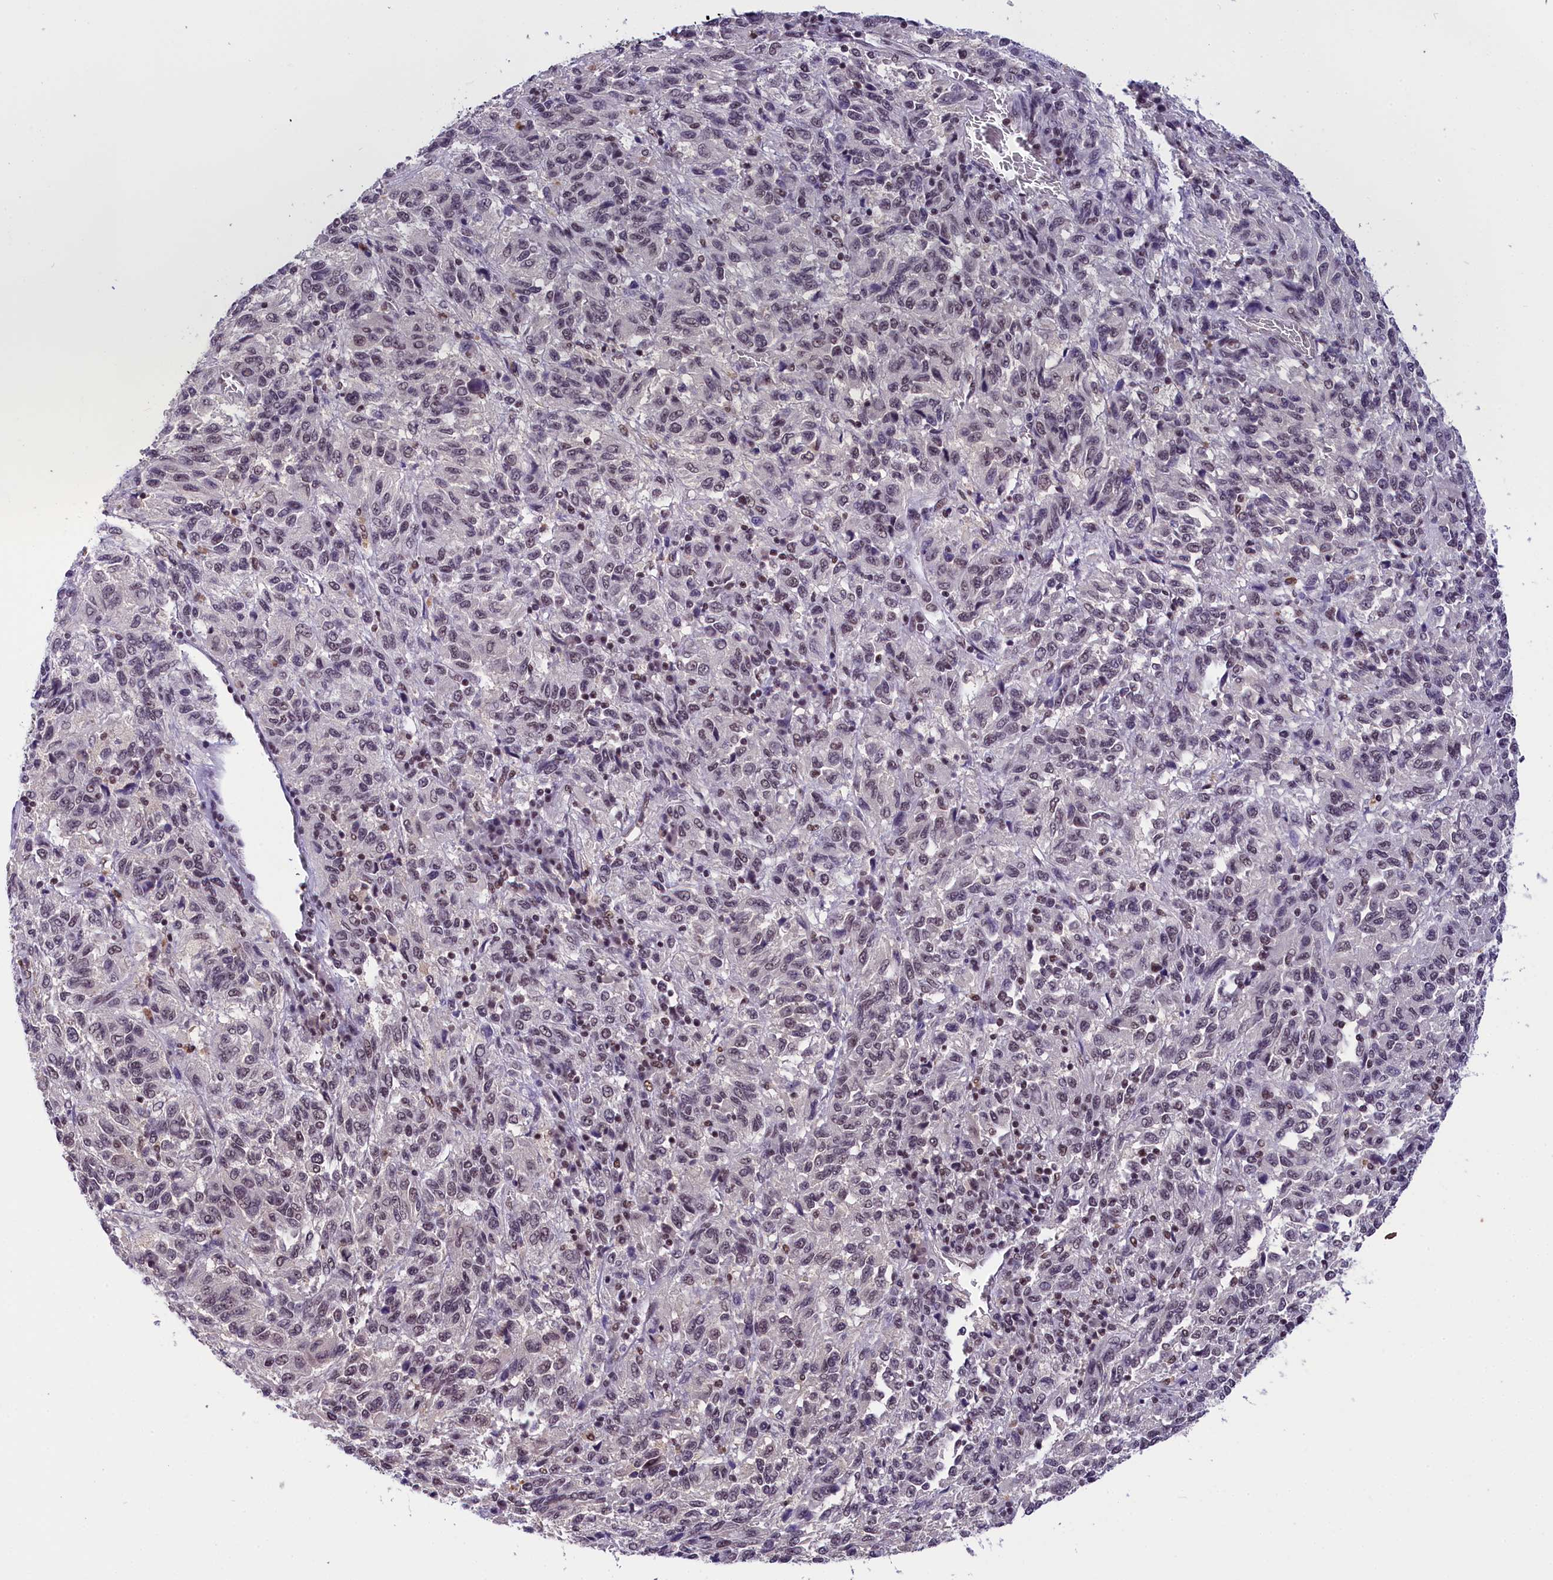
{"staining": {"intensity": "weak", "quantity": "25%-75%", "location": "nuclear"}, "tissue": "melanoma", "cell_type": "Tumor cells", "image_type": "cancer", "snomed": [{"axis": "morphology", "description": "Malignant melanoma, Metastatic site"}, {"axis": "topography", "description": "Lung"}], "caption": "IHC staining of malignant melanoma (metastatic site), which reveals low levels of weak nuclear expression in about 25%-75% of tumor cells indicating weak nuclear protein expression. The staining was performed using DAB (brown) for protein detection and nuclei were counterstained in hematoxylin (blue).", "gene": "ZC3H4", "patient": {"sex": "male", "age": 64}}